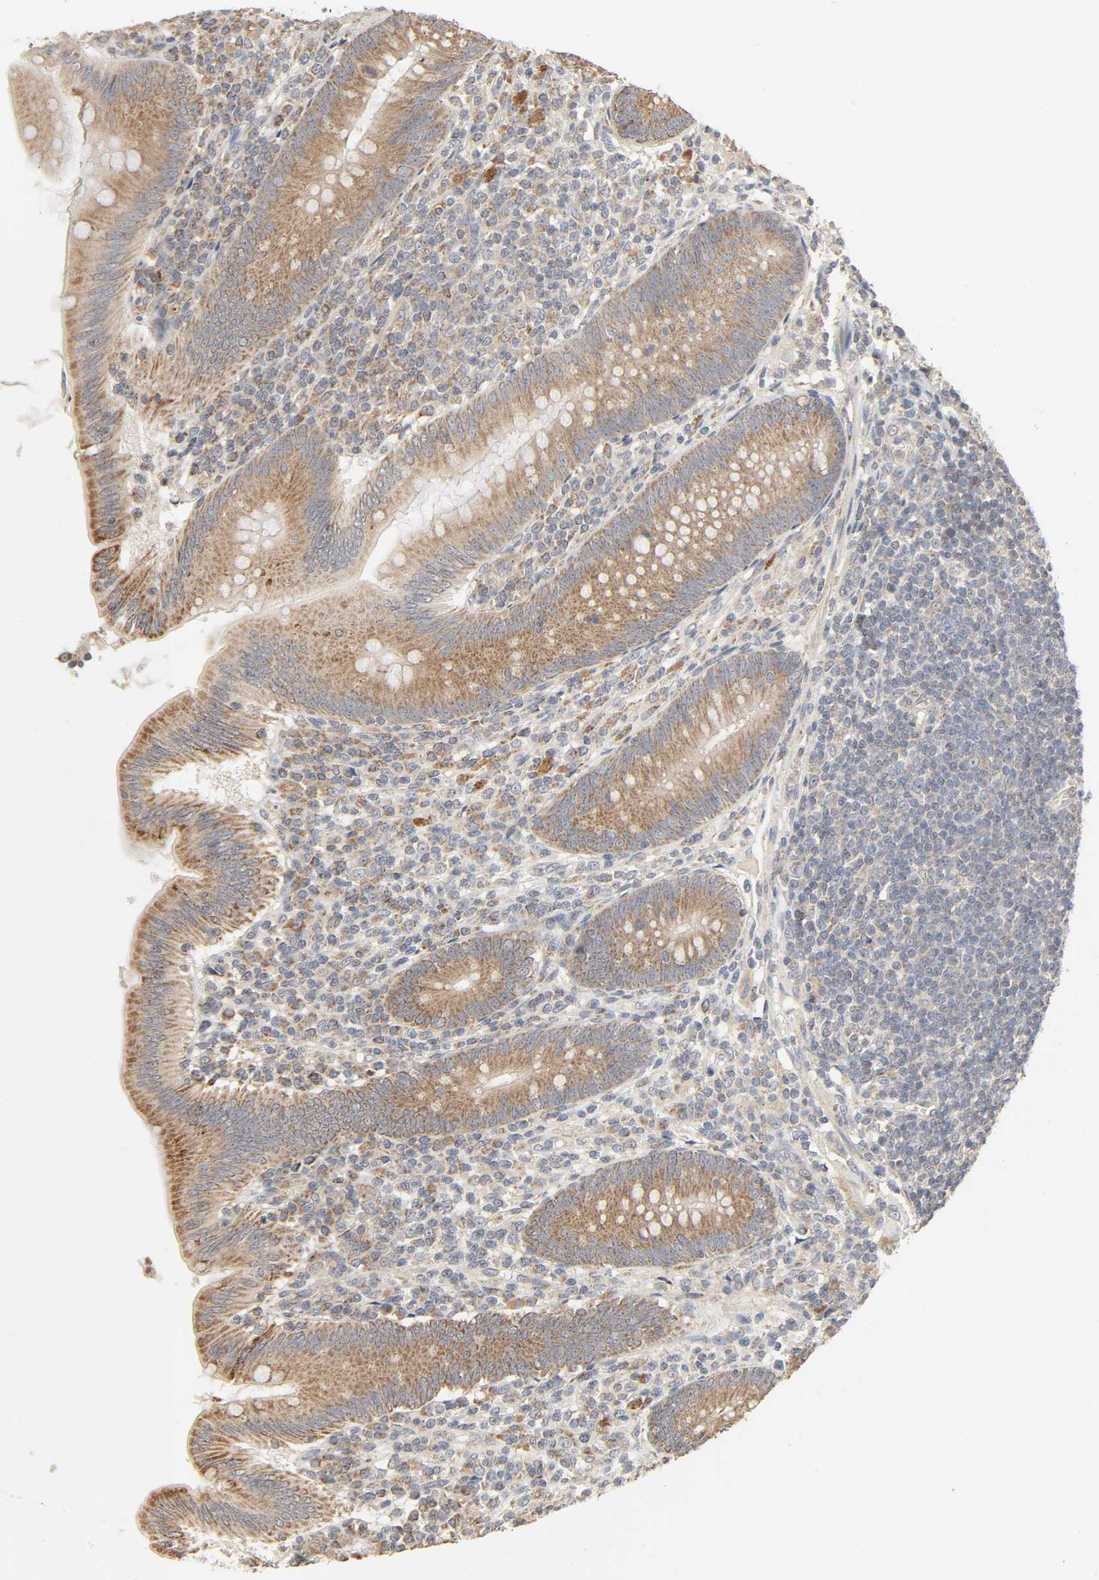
{"staining": {"intensity": "moderate", "quantity": ">75%", "location": "cytoplasmic/membranous"}, "tissue": "appendix", "cell_type": "Glandular cells", "image_type": "normal", "snomed": [{"axis": "morphology", "description": "Normal tissue, NOS"}, {"axis": "morphology", "description": "Inflammation, NOS"}, {"axis": "topography", "description": "Appendix"}], "caption": "Human appendix stained for a protein (brown) exhibits moderate cytoplasmic/membranous positive expression in approximately >75% of glandular cells.", "gene": "CLEC4E", "patient": {"sex": "male", "age": 46}}